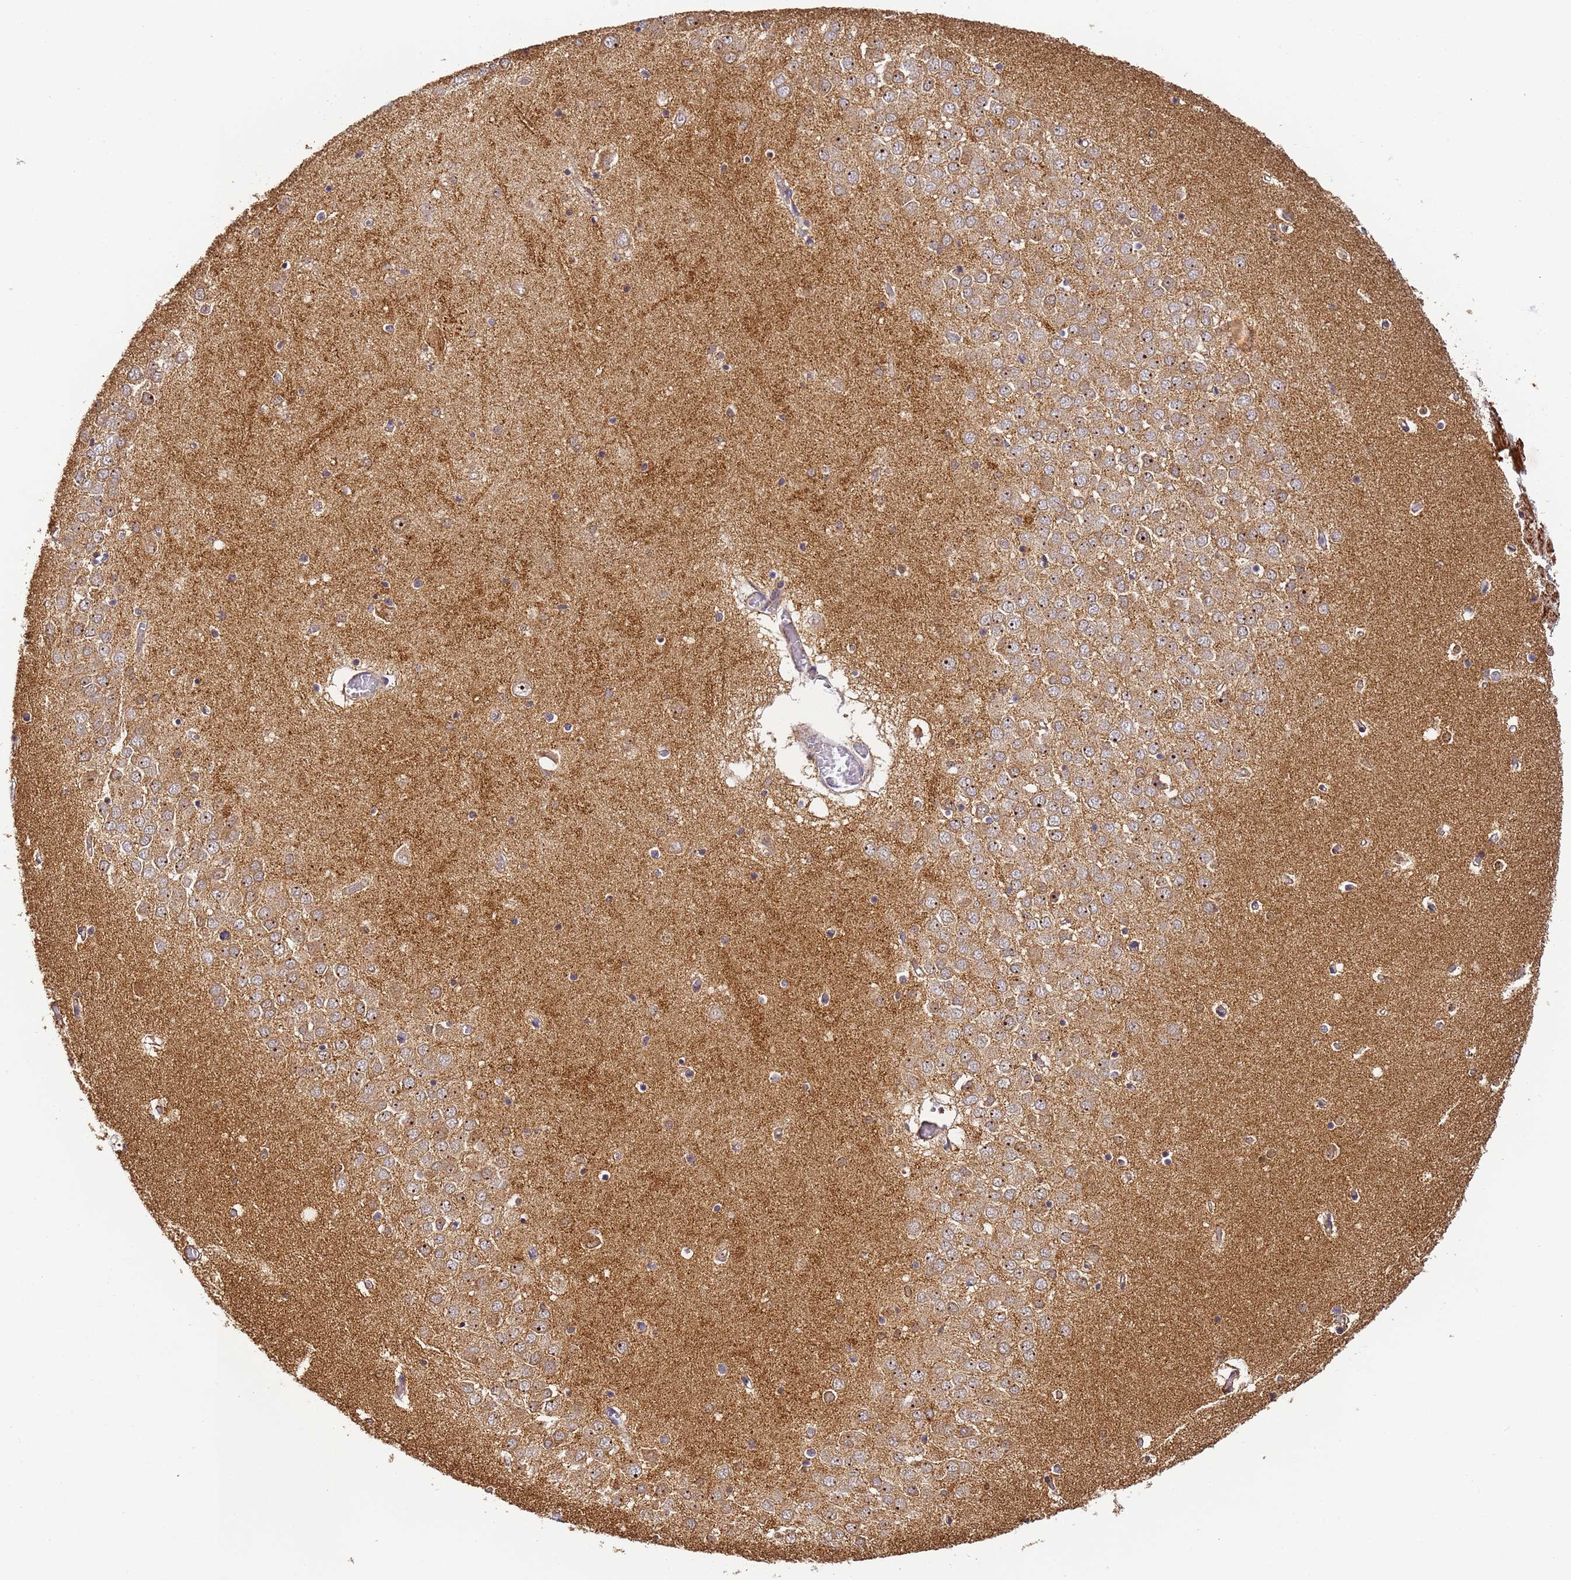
{"staining": {"intensity": "weak", "quantity": "<25%", "location": "cytoplasmic/membranous"}, "tissue": "hippocampus", "cell_type": "Glial cells", "image_type": "normal", "snomed": [{"axis": "morphology", "description": "Normal tissue, NOS"}, {"axis": "topography", "description": "Hippocampus"}], "caption": "High power microscopy photomicrograph of an immunohistochemistry photomicrograph of benign hippocampus, revealing no significant staining in glial cells. Brightfield microscopy of immunohistochemistry stained with DAB (brown) and hematoxylin (blue), captured at high magnification.", "gene": "FRG2B", "patient": {"sex": "male", "age": 70}}